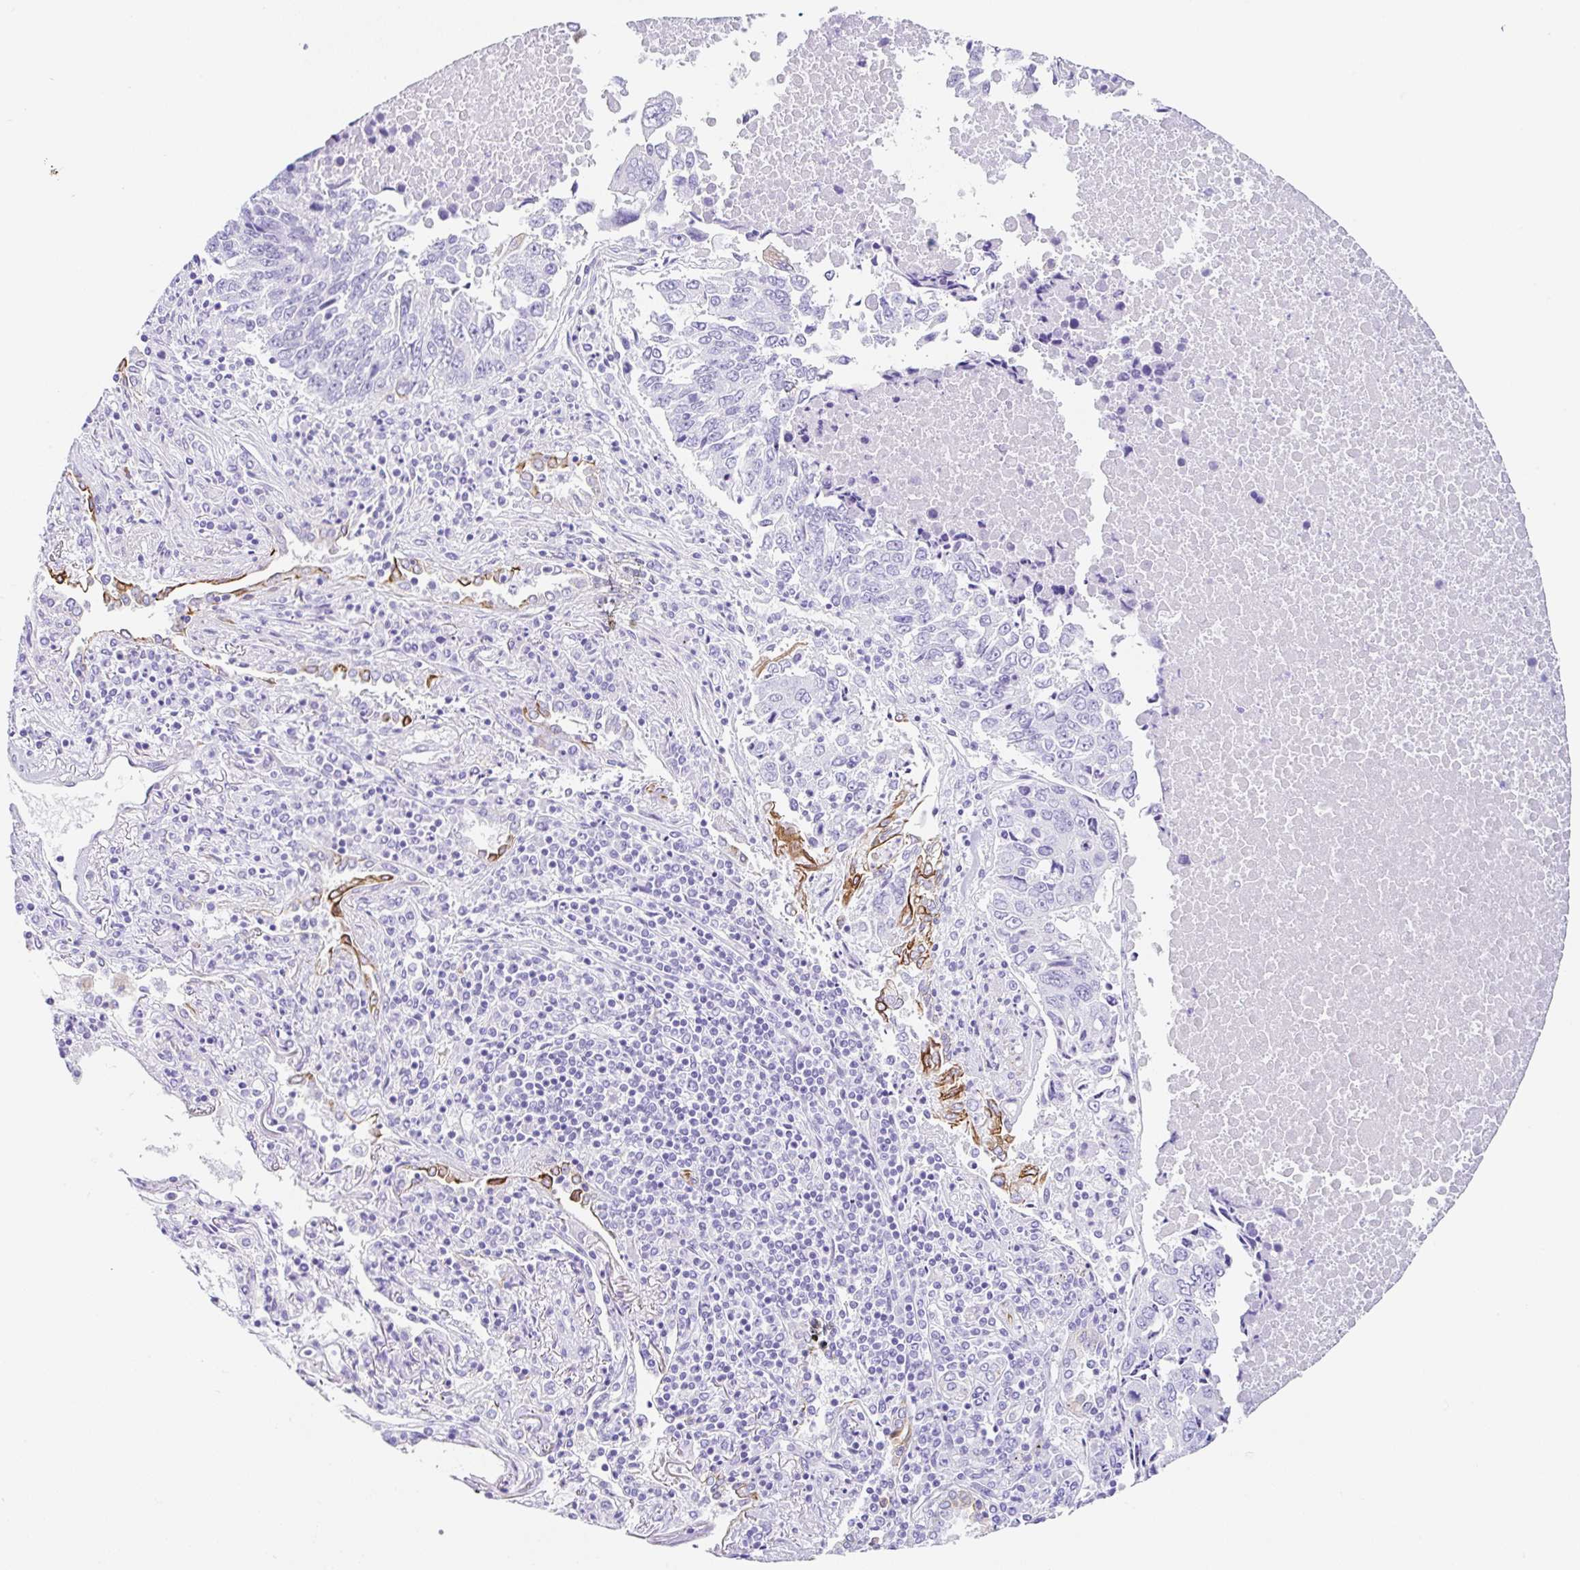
{"staining": {"intensity": "negative", "quantity": "none", "location": "none"}, "tissue": "lung cancer", "cell_type": "Tumor cells", "image_type": "cancer", "snomed": [{"axis": "morphology", "description": "Squamous cell carcinoma, NOS"}, {"axis": "topography", "description": "Lung"}], "caption": "The IHC histopathology image has no significant positivity in tumor cells of lung squamous cell carcinoma tissue.", "gene": "CLDND2", "patient": {"sex": "female", "age": 66}}